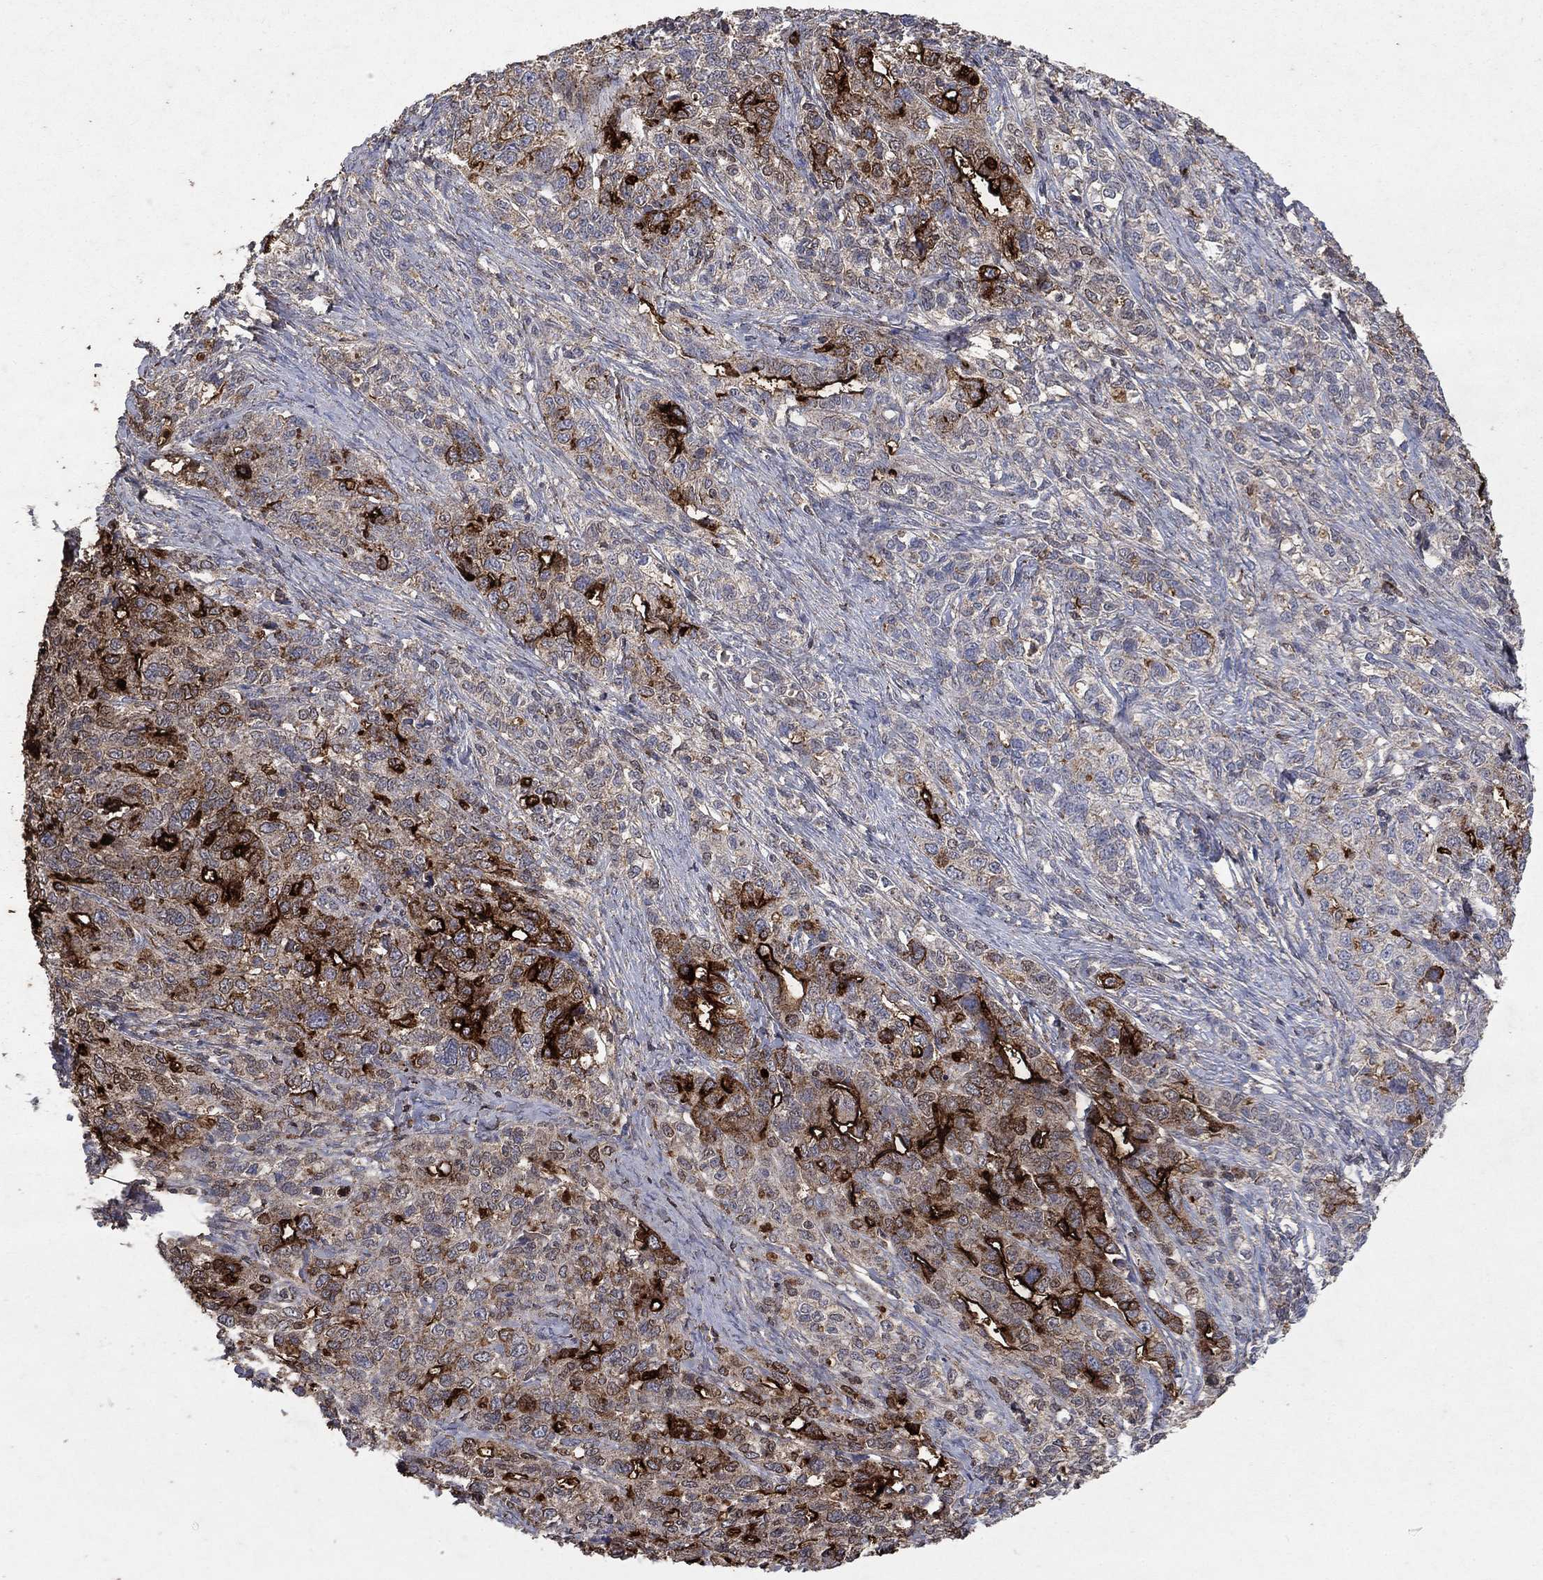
{"staining": {"intensity": "strong", "quantity": "25%-75%", "location": "cytoplasmic/membranous"}, "tissue": "ovarian cancer", "cell_type": "Tumor cells", "image_type": "cancer", "snomed": [{"axis": "morphology", "description": "Cystadenocarcinoma, serous, NOS"}, {"axis": "topography", "description": "Ovary"}], "caption": "Tumor cells demonstrate high levels of strong cytoplasmic/membranous expression in approximately 25%-75% of cells in ovarian cancer (serous cystadenocarcinoma).", "gene": "CD24", "patient": {"sex": "female", "age": 71}}